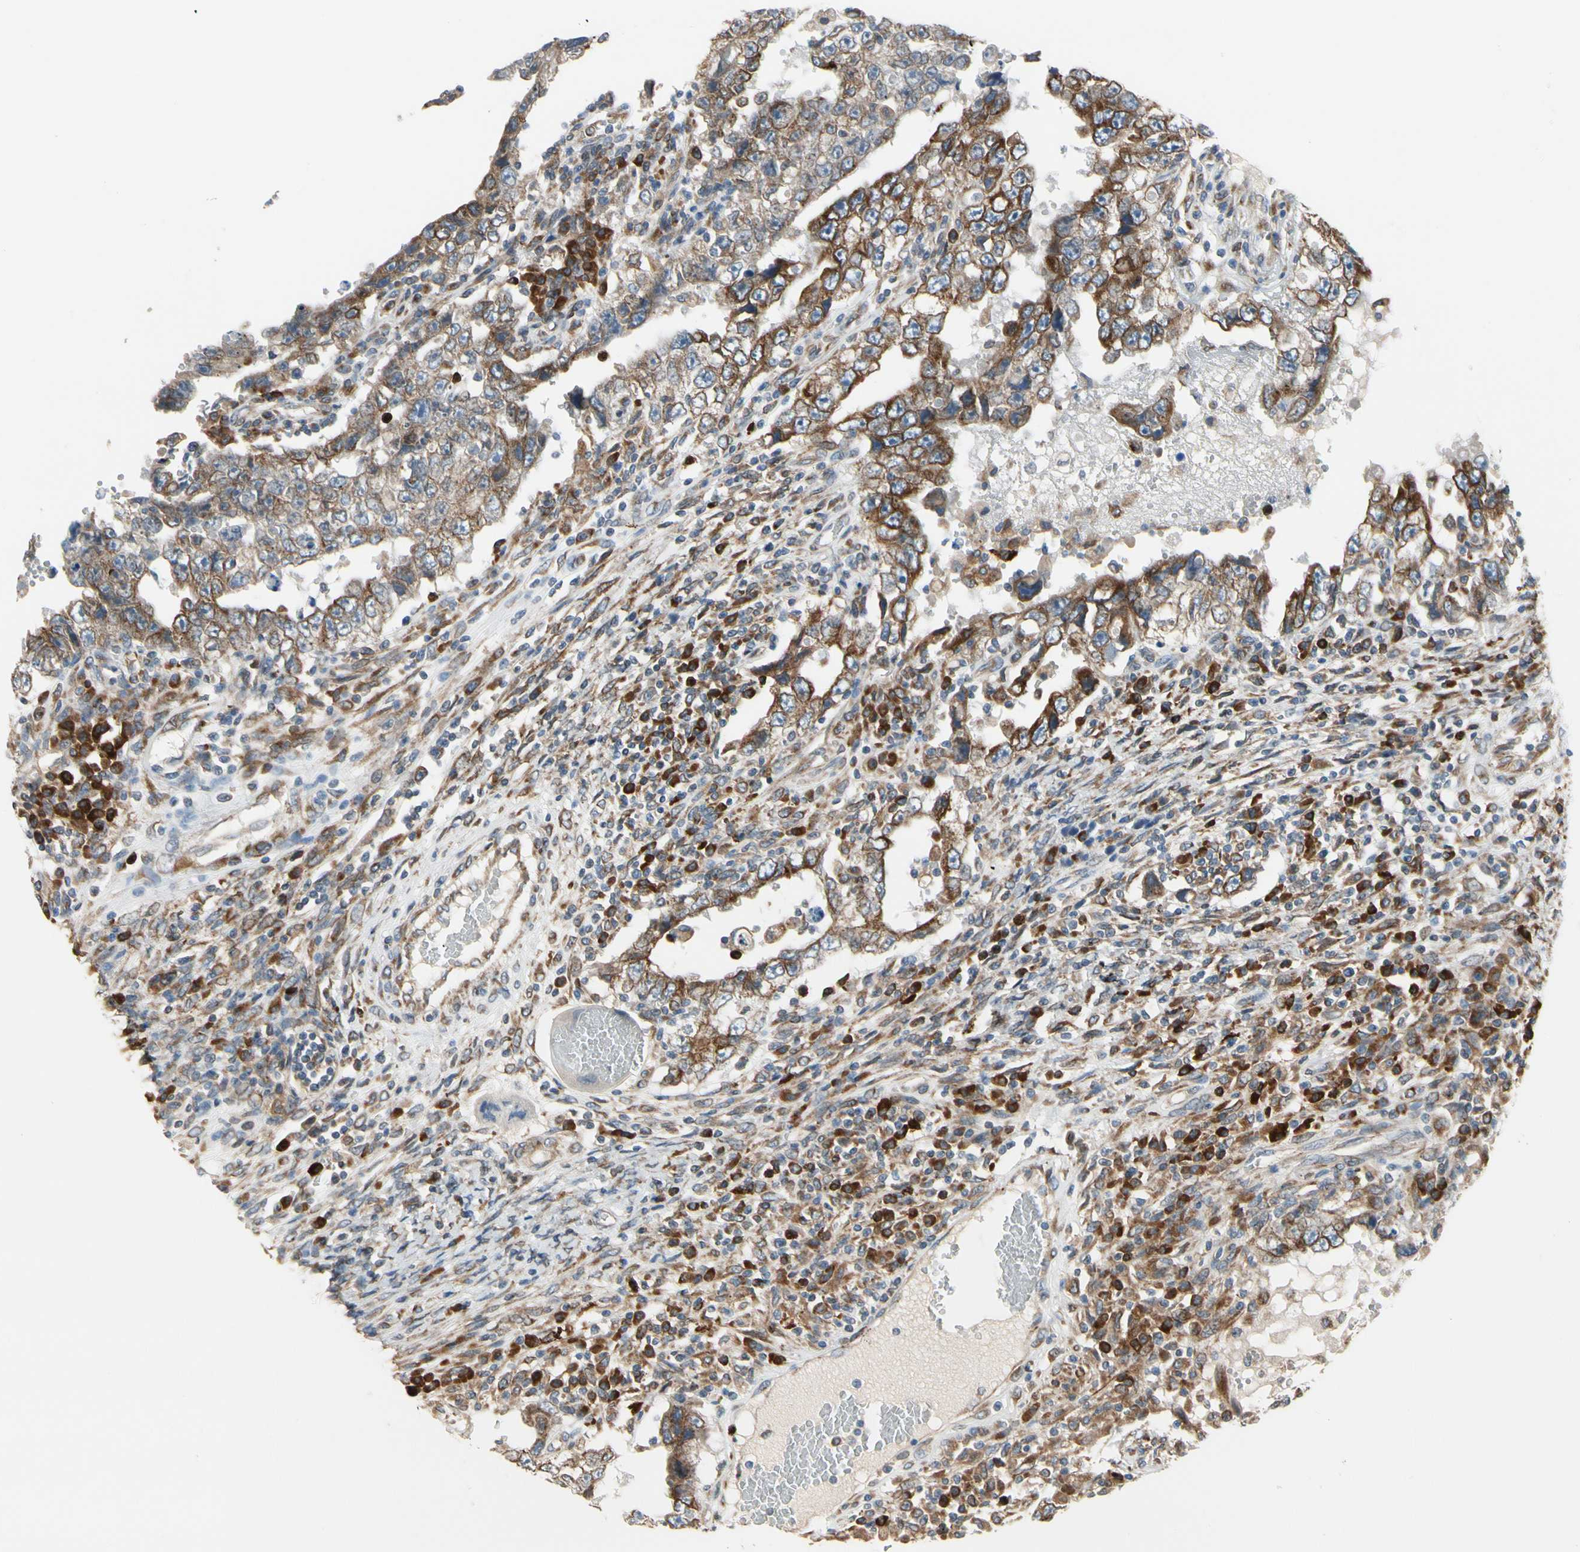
{"staining": {"intensity": "moderate", "quantity": ">75%", "location": "cytoplasmic/membranous"}, "tissue": "testis cancer", "cell_type": "Tumor cells", "image_type": "cancer", "snomed": [{"axis": "morphology", "description": "Carcinoma, Embryonal, NOS"}, {"axis": "topography", "description": "Testis"}], "caption": "Immunohistochemical staining of human testis cancer exhibits medium levels of moderate cytoplasmic/membranous positivity in about >75% of tumor cells. (DAB IHC, brown staining for protein, blue staining for nuclei).", "gene": "CLCC1", "patient": {"sex": "male", "age": 26}}